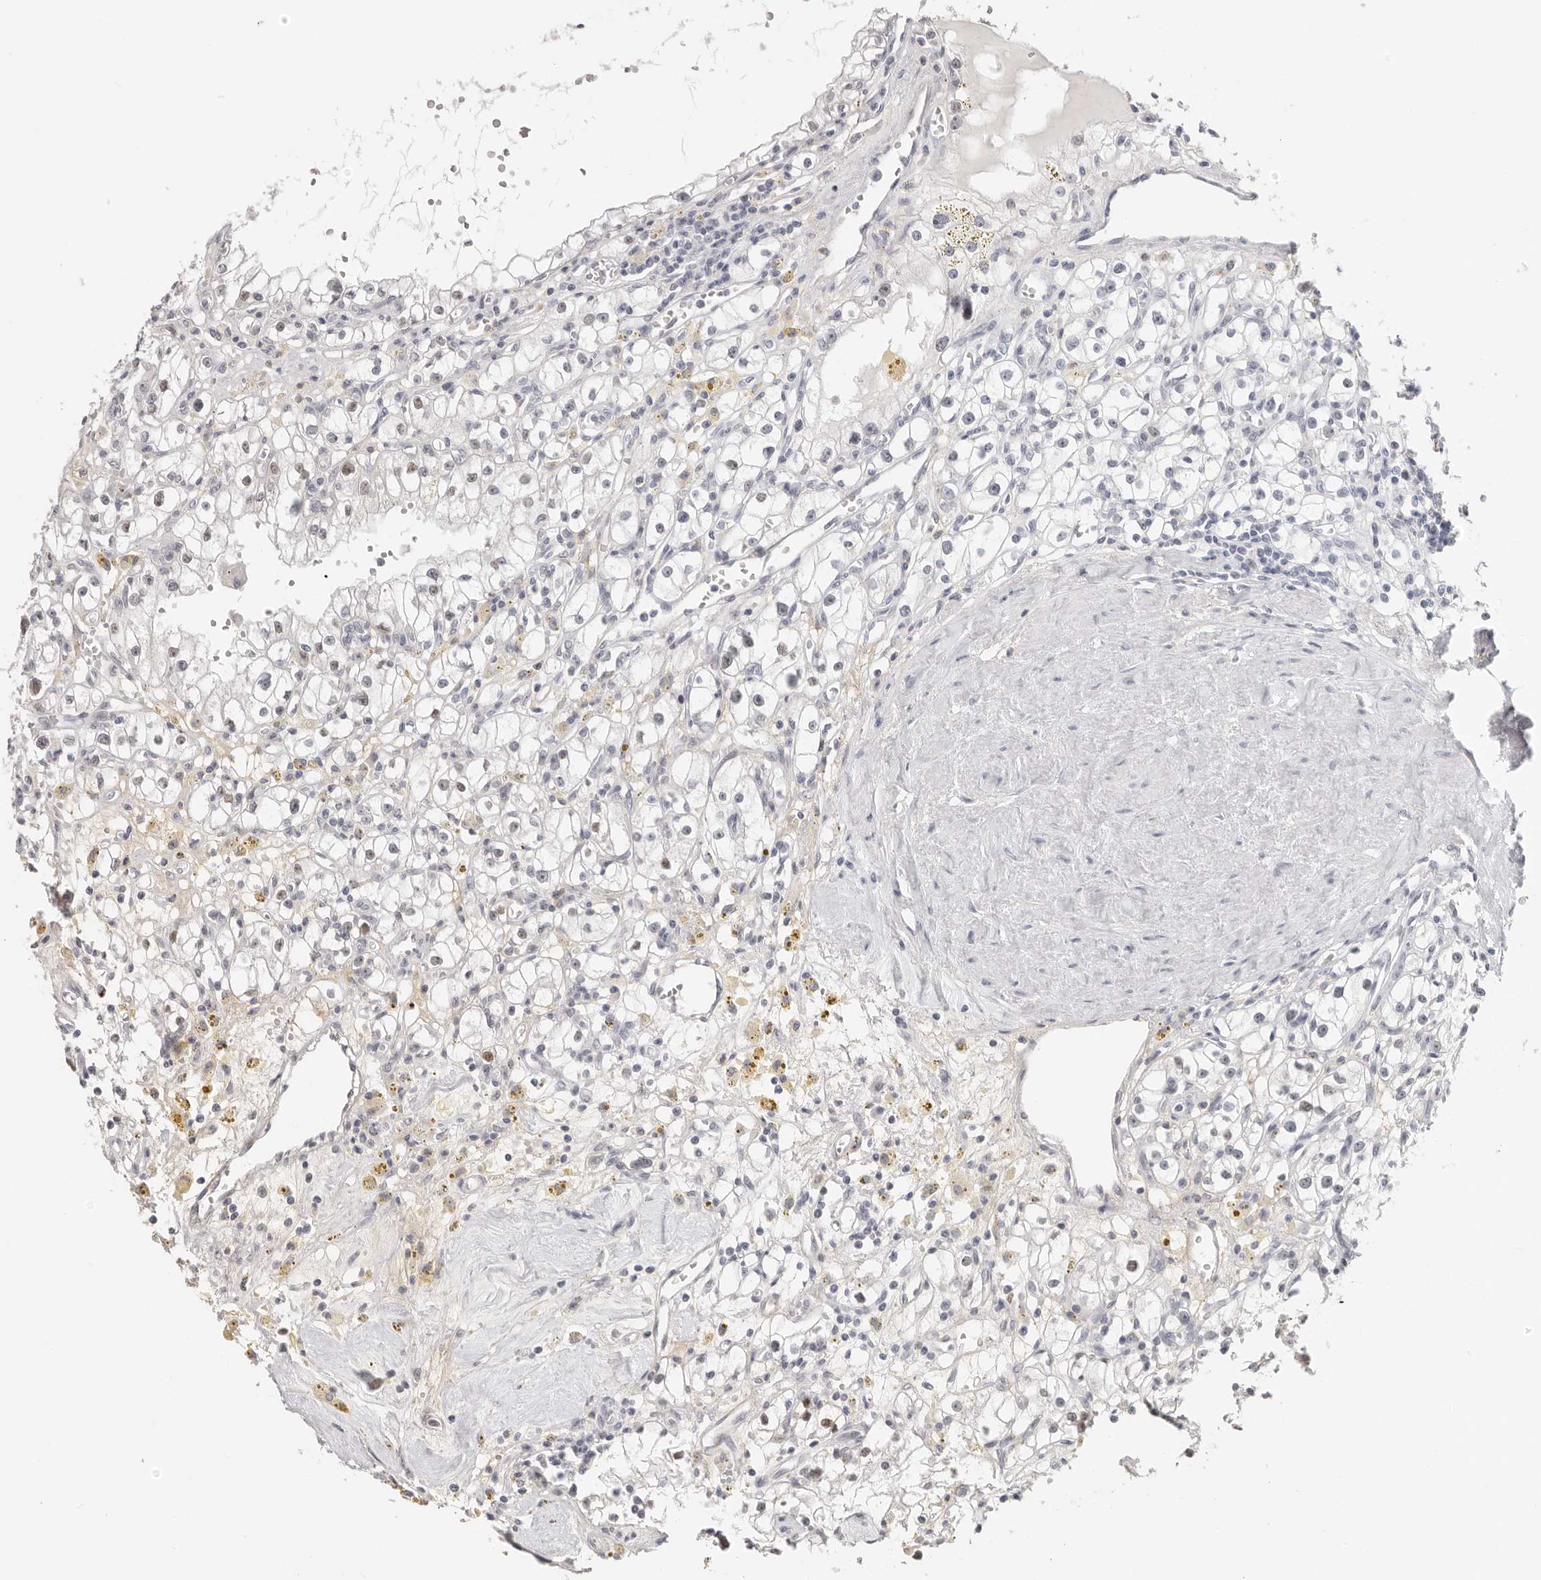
{"staining": {"intensity": "negative", "quantity": "none", "location": "none"}, "tissue": "renal cancer", "cell_type": "Tumor cells", "image_type": "cancer", "snomed": [{"axis": "morphology", "description": "Adenocarcinoma, NOS"}, {"axis": "topography", "description": "Kidney"}], "caption": "An image of human renal cancer is negative for staining in tumor cells. The staining is performed using DAB (3,3'-diaminobenzidine) brown chromogen with nuclei counter-stained in using hematoxylin.", "gene": "RFC2", "patient": {"sex": "male", "age": 56}}